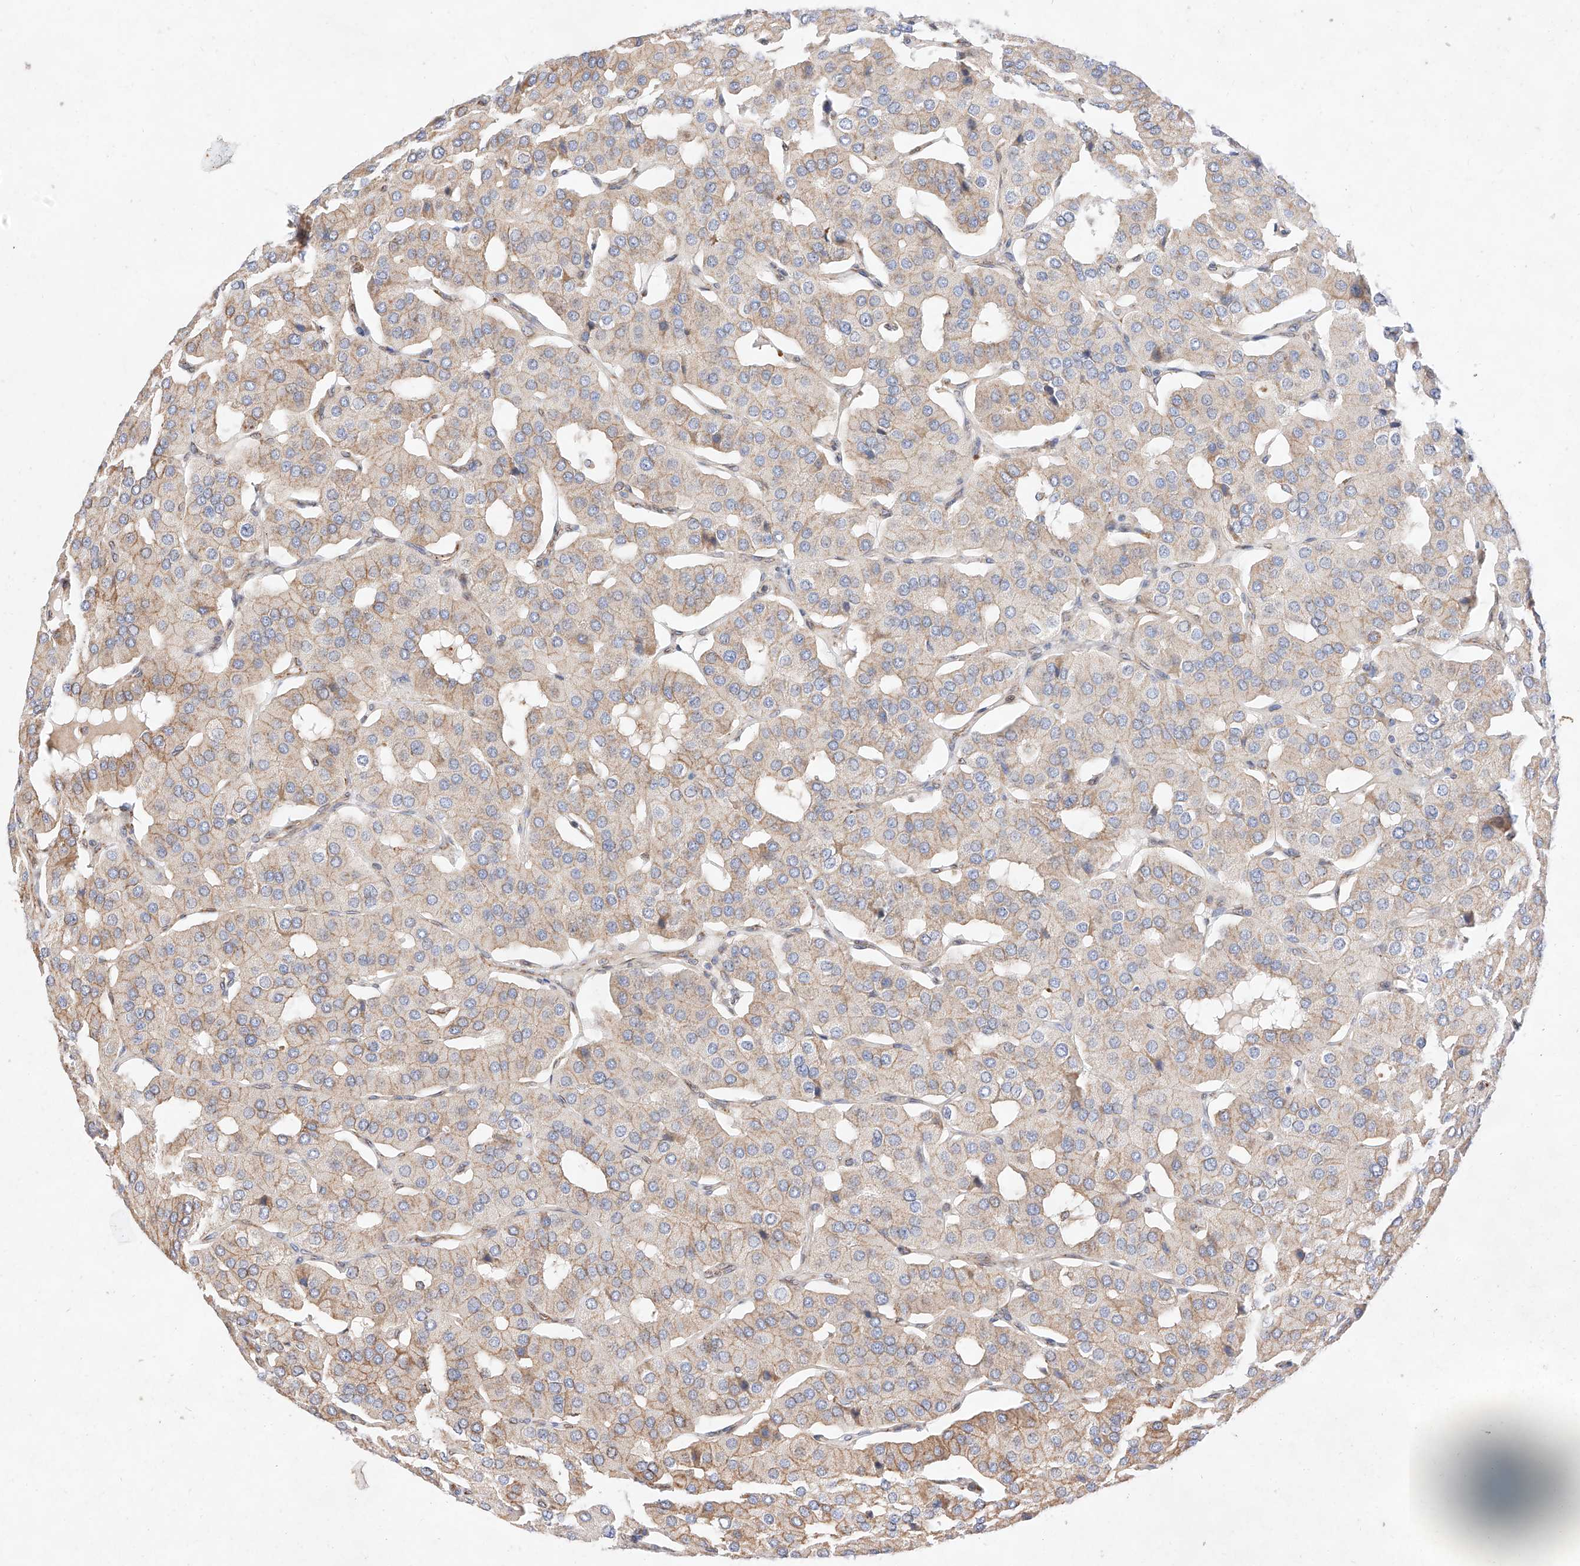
{"staining": {"intensity": "weak", "quantity": "25%-75%", "location": "cytoplasmic/membranous"}, "tissue": "parathyroid gland", "cell_type": "Glandular cells", "image_type": "normal", "snomed": [{"axis": "morphology", "description": "Normal tissue, NOS"}, {"axis": "morphology", "description": "Adenoma, NOS"}, {"axis": "topography", "description": "Parathyroid gland"}], "caption": "DAB (3,3'-diaminobenzidine) immunohistochemical staining of normal human parathyroid gland shows weak cytoplasmic/membranous protein positivity in approximately 25%-75% of glandular cells. (DAB (3,3'-diaminobenzidine) IHC with brightfield microscopy, high magnification).", "gene": "ATP9B", "patient": {"sex": "female", "age": 86}}